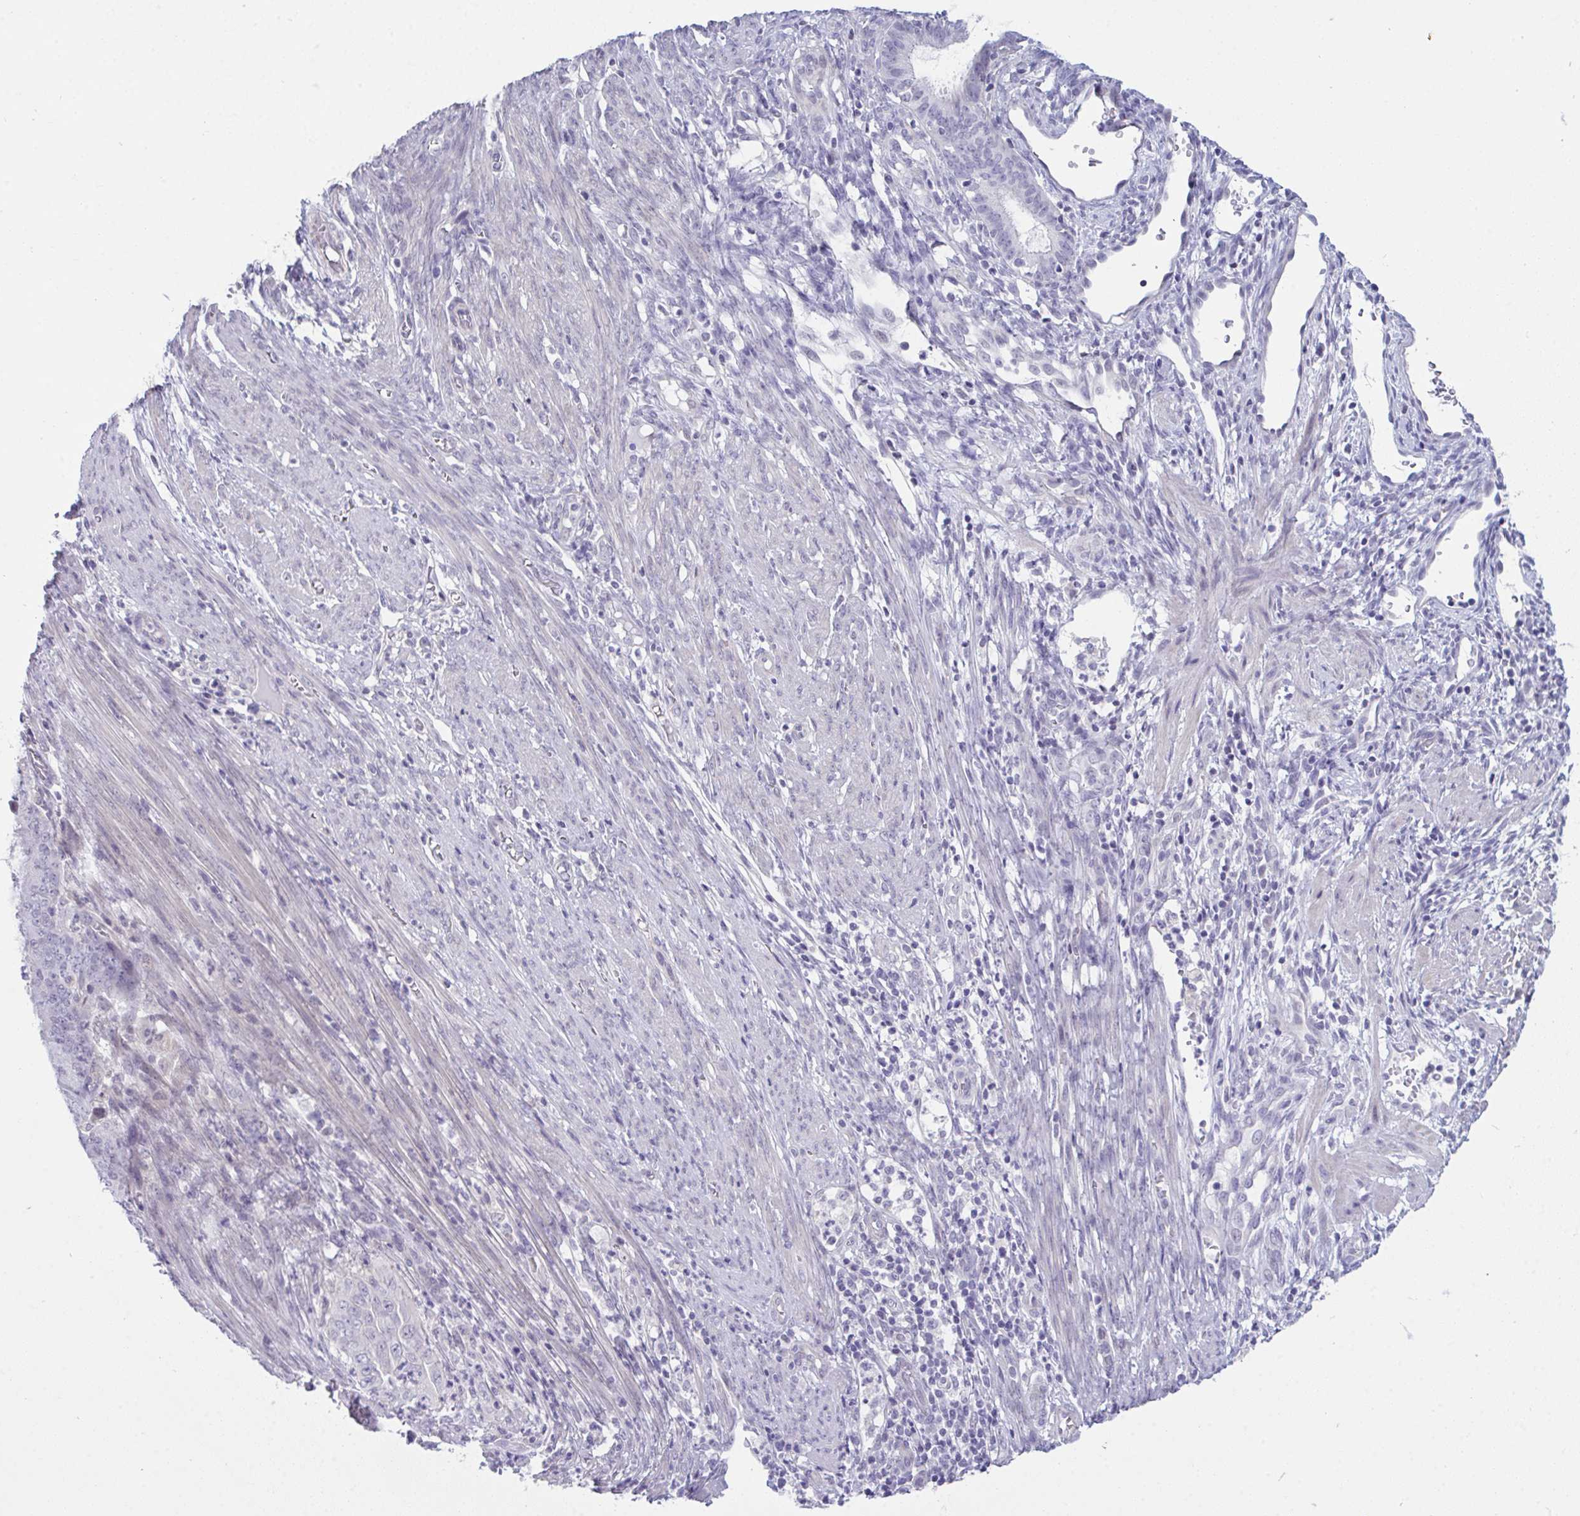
{"staining": {"intensity": "negative", "quantity": "none", "location": "none"}, "tissue": "endometrial cancer", "cell_type": "Tumor cells", "image_type": "cancer", "snomed": [{"axis": "morphology", "description": "Adenocarcinoma, NOS"}, {"axis": "topography", "description": "Endometrium"}], "caption": "Endometrial adenocarcinoma was stained to show a protein in brown. There is no significant positivity in tumor cells.", "gene": "ATP6V0D2", "patient": {"sex": "female", "age": 51}}